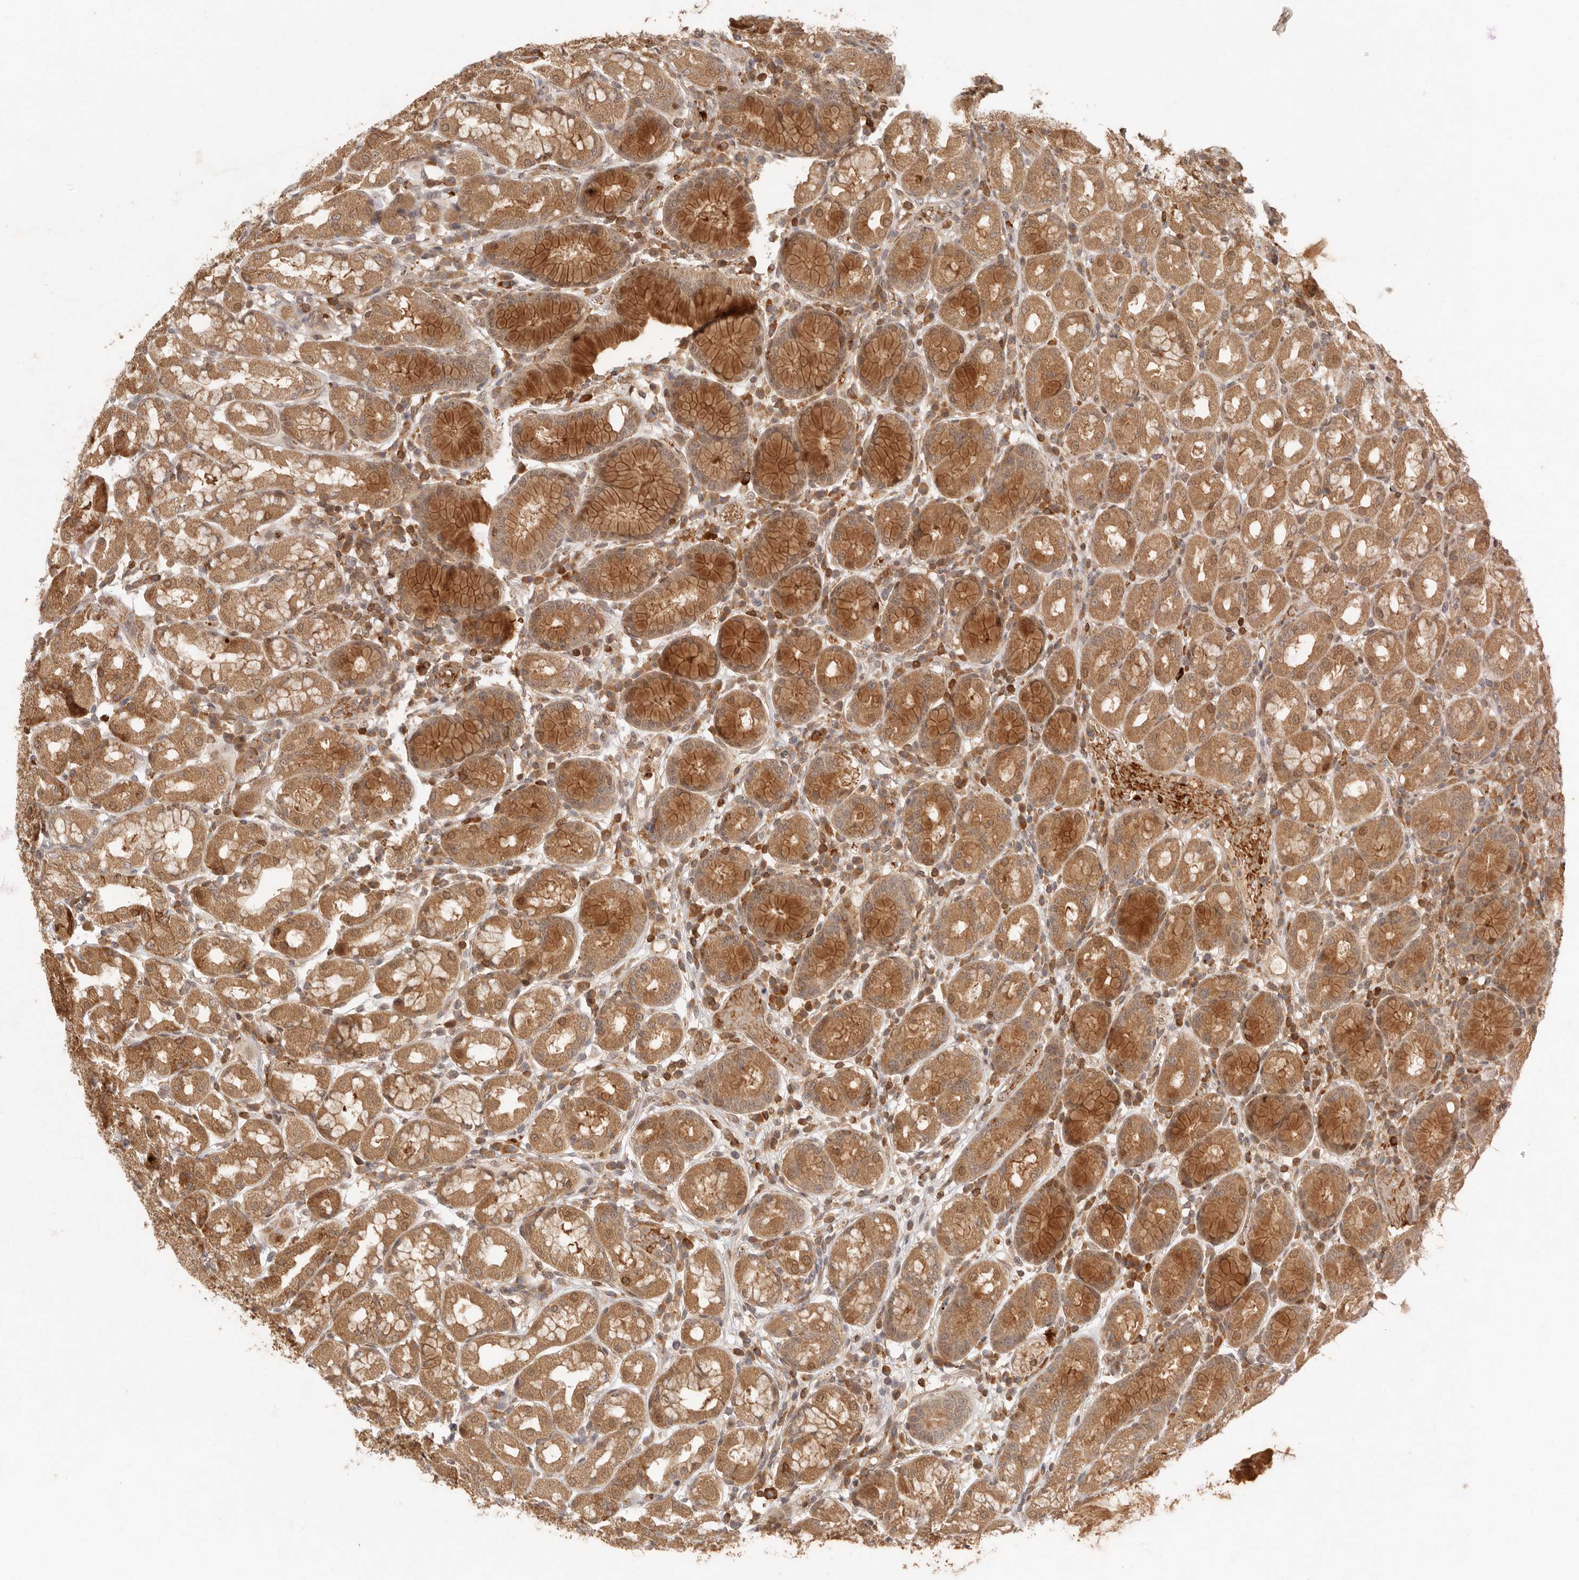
{"staining": {"intensity": "moderate", "quantity": ">75%", "location": "cytoplasmic/membranous"}, "tissue": "stomach", "cell_type": "Glandular cells", "image_type": "normal", "snomed": [{"axis": "morphology", "description": "Normal tissue, NOS"}, {"axis": "topography", "description": "Stomach"}, {"axis": "topography", "description": "Stomach, lower"}], "caption": "Immunohistochemistry (IHC) (DAB (3,3'-diaminobenzidine)) staining of unremarkable stomach reveals moderate cytoplasmic/membranous protein staining in approximately >75% of glandular cells. The staining was performed using DAB (3,3'-diaminobenzidine) to visualize the protein expression in brown, while the nuclei were stained in blue with hematoxylin (Magnification: 20x).", "gene": "AHDC1", "patient": {"sex": "female", "age": 56}}